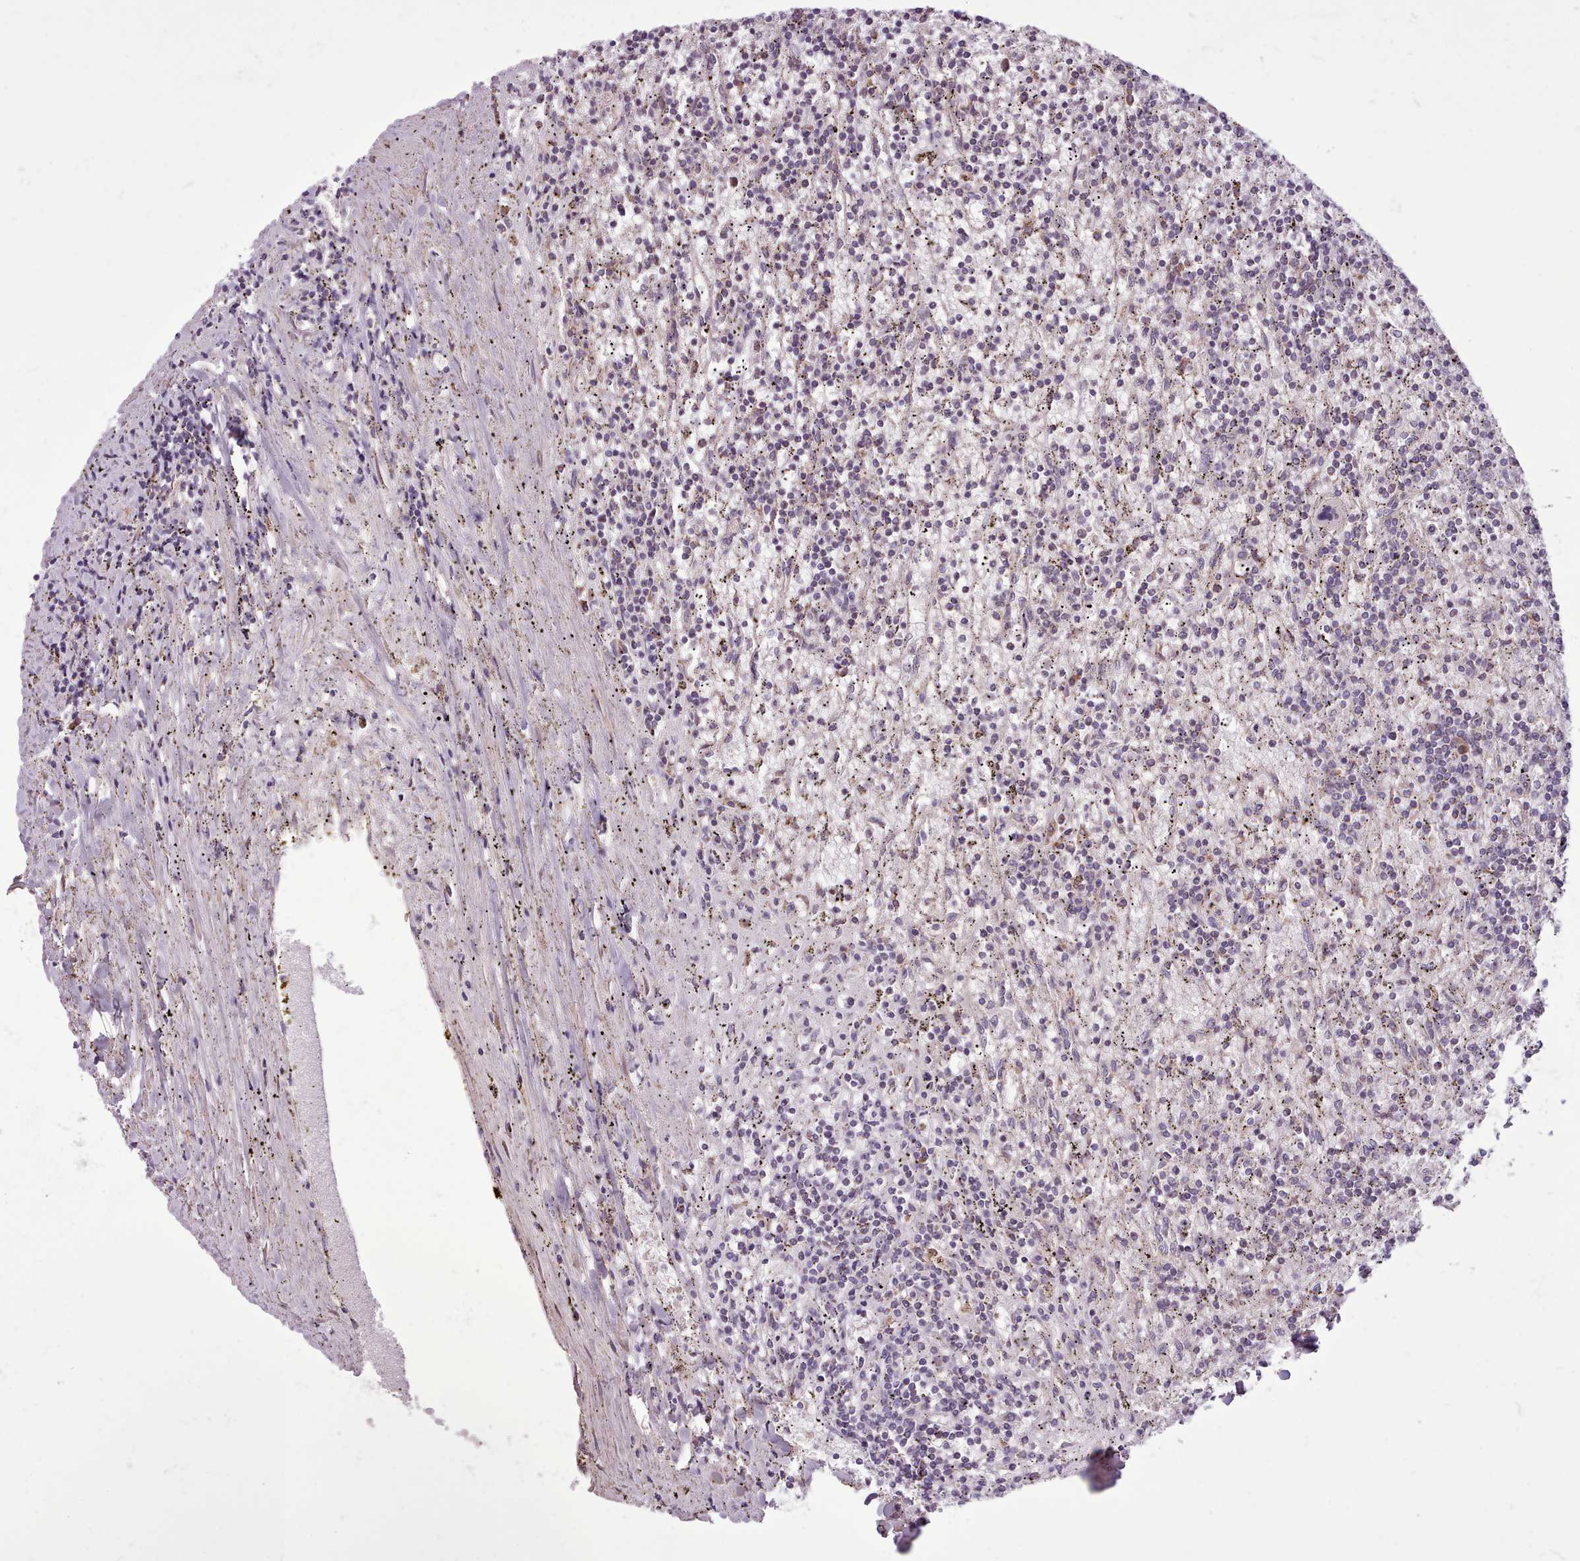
{"staining": {"intensity": "negative", "quantity": "none", "location": "none"}, "tissue": "lymphoma", "cell_type": "Tumor cells", "image_type": "cancer", "snomed": [{"axis": "morphology", "description": "Malignant lymphoma, non-Hodgkin's type, Low grade"}, {"axis": "topography", "description": "Spleen"}], "caption": "Tumor cells show no significant staining in lymphoma.", "gene": "AVL9", "patient": {"sex": "male", "age": 76}}